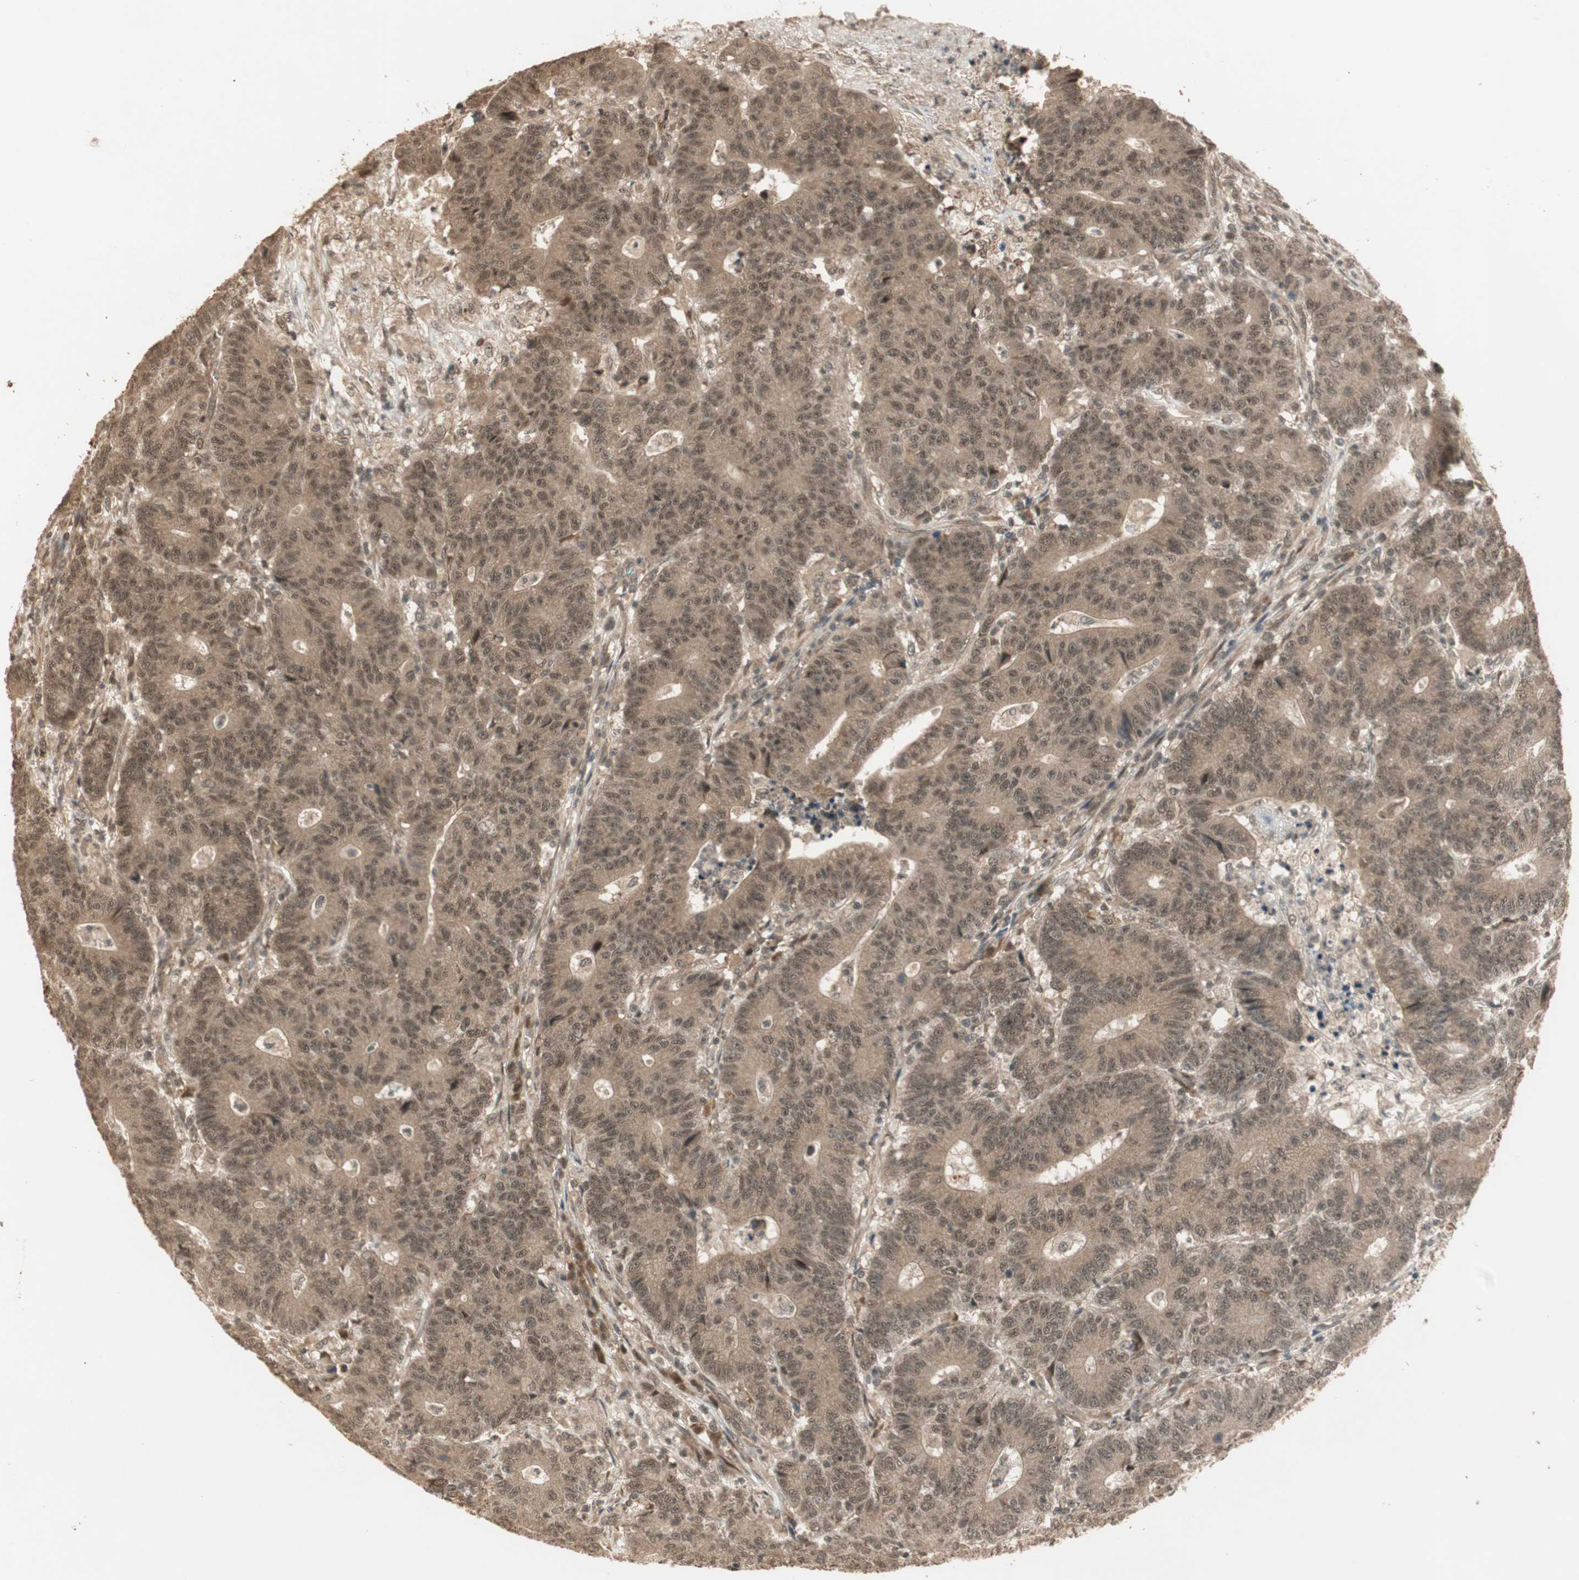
{"staining": {"intensity": "moderate", "quantity": ">75%", "location": "cytoplasmic/membranous,nuclear"}, "tissue": "colorectal cancer", "cell_type": "Tumor cells", "image_type": "cancer", "snomed": [{"axis": "morphology", "description": "Normal tissue, NOS"}, {"axis": "morphology", "description": "Adenocarcinoma, NOS"}, {"axis": "topography", "description": "Colon"}], "caption": "Adenocarcinoma (colorectal) stained with DAB immunohistochemistry (IHC) shows medium levels of moderate cytoplasmic/membranous and nuclear expression in approximately >75% of tumor cells.", "gene": "ZSCAN31", "patient": {"sex": "female", "age": 75}}